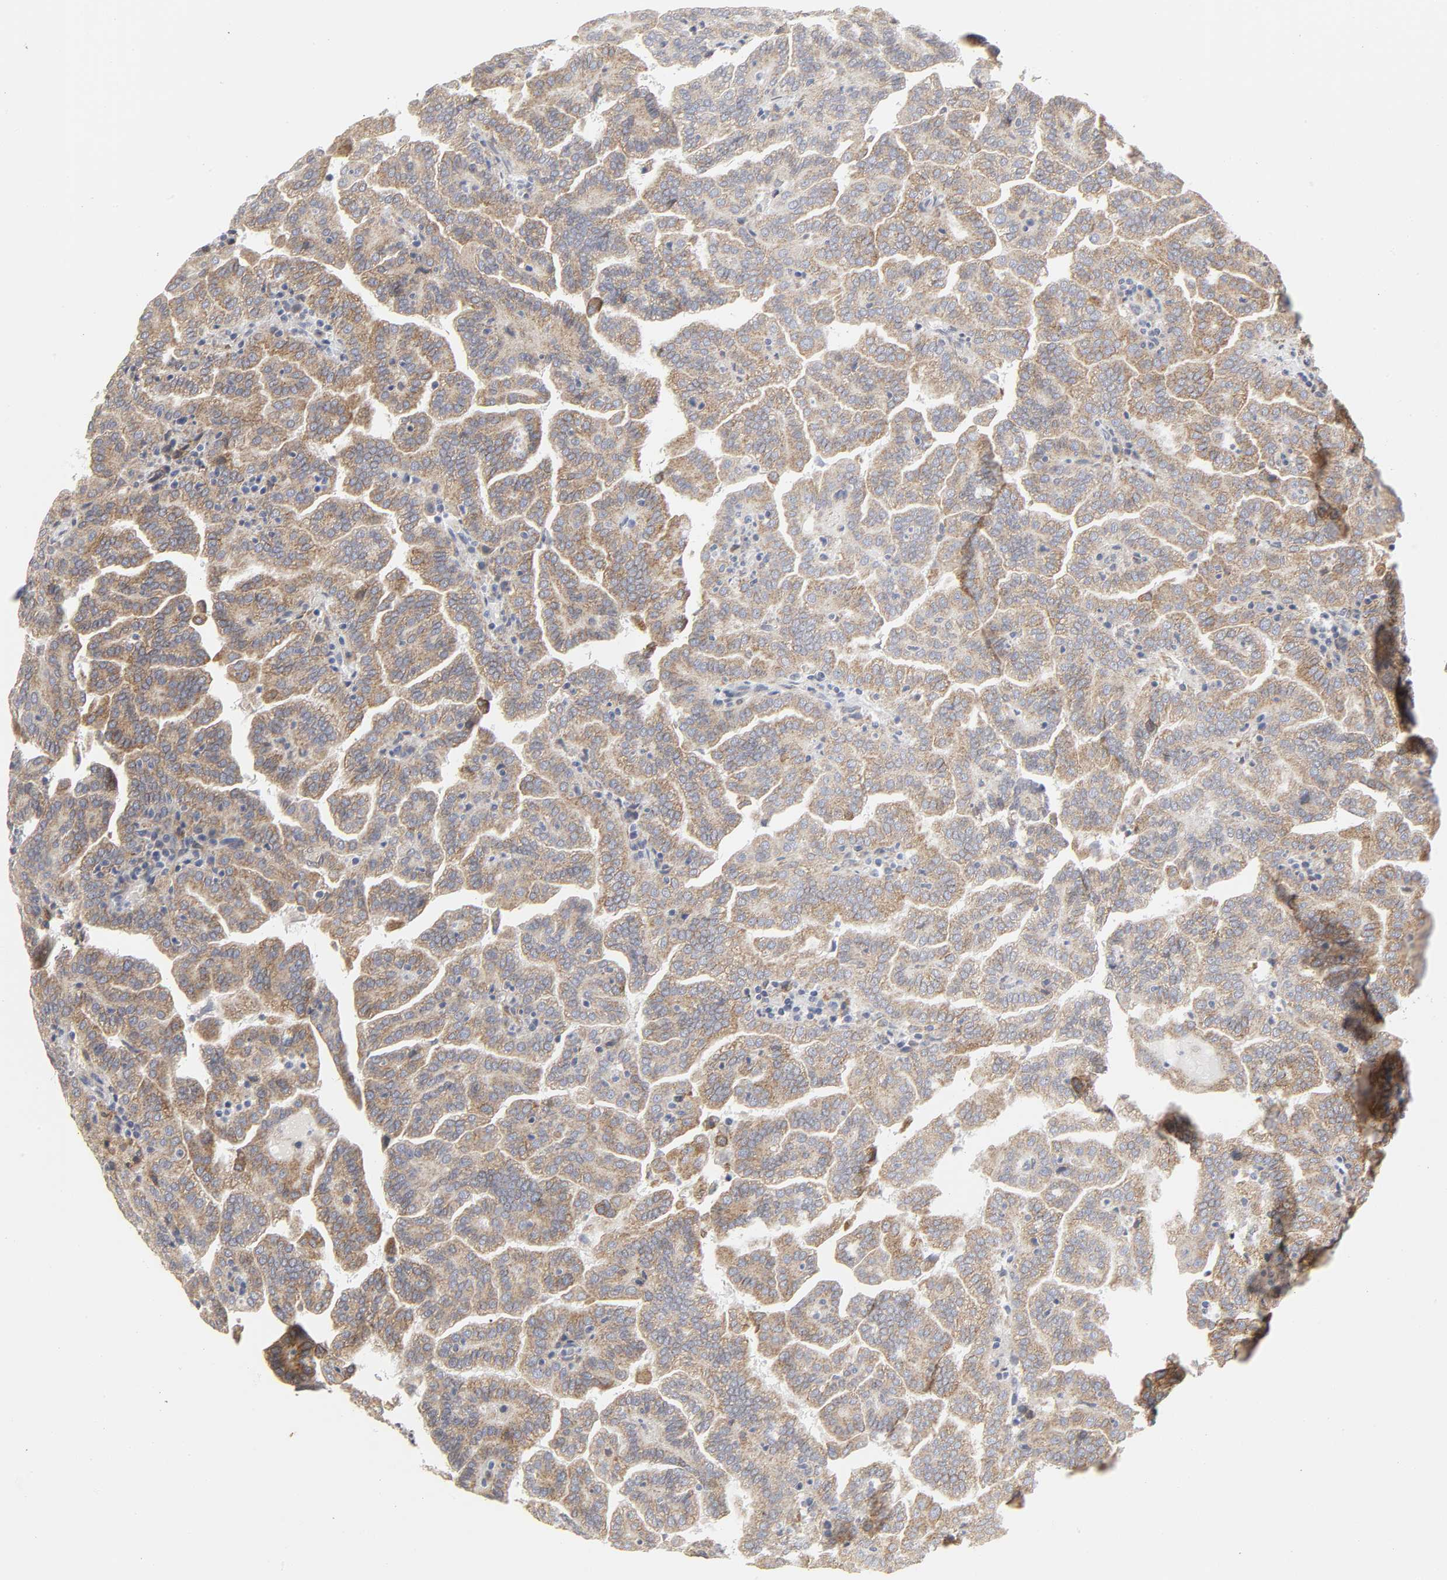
{"staining": {"intensity": "moderate", "quantity": "25%-75%", "location": "cytoplasmic/membranous"}, "tissue": "renal cancer", "cell_type": "Tumor cells", "image_type": "cancer", "snomed": [{"axis": "morphology", "description": "Adenocarcinoma, NOS"}, {"axis": "topography", "description": "Kidney"}], "caption": "Renal adenocarcinoma stained with immunohistochemistry exhibits moderate cytoplasmic/membranous staining in approximately 25%-75% of tumor cells. The protein is shown in brown color, while the nuclei are stained blue.", "gene": "POR", "patient": {"sex": "male", "age": 61}}